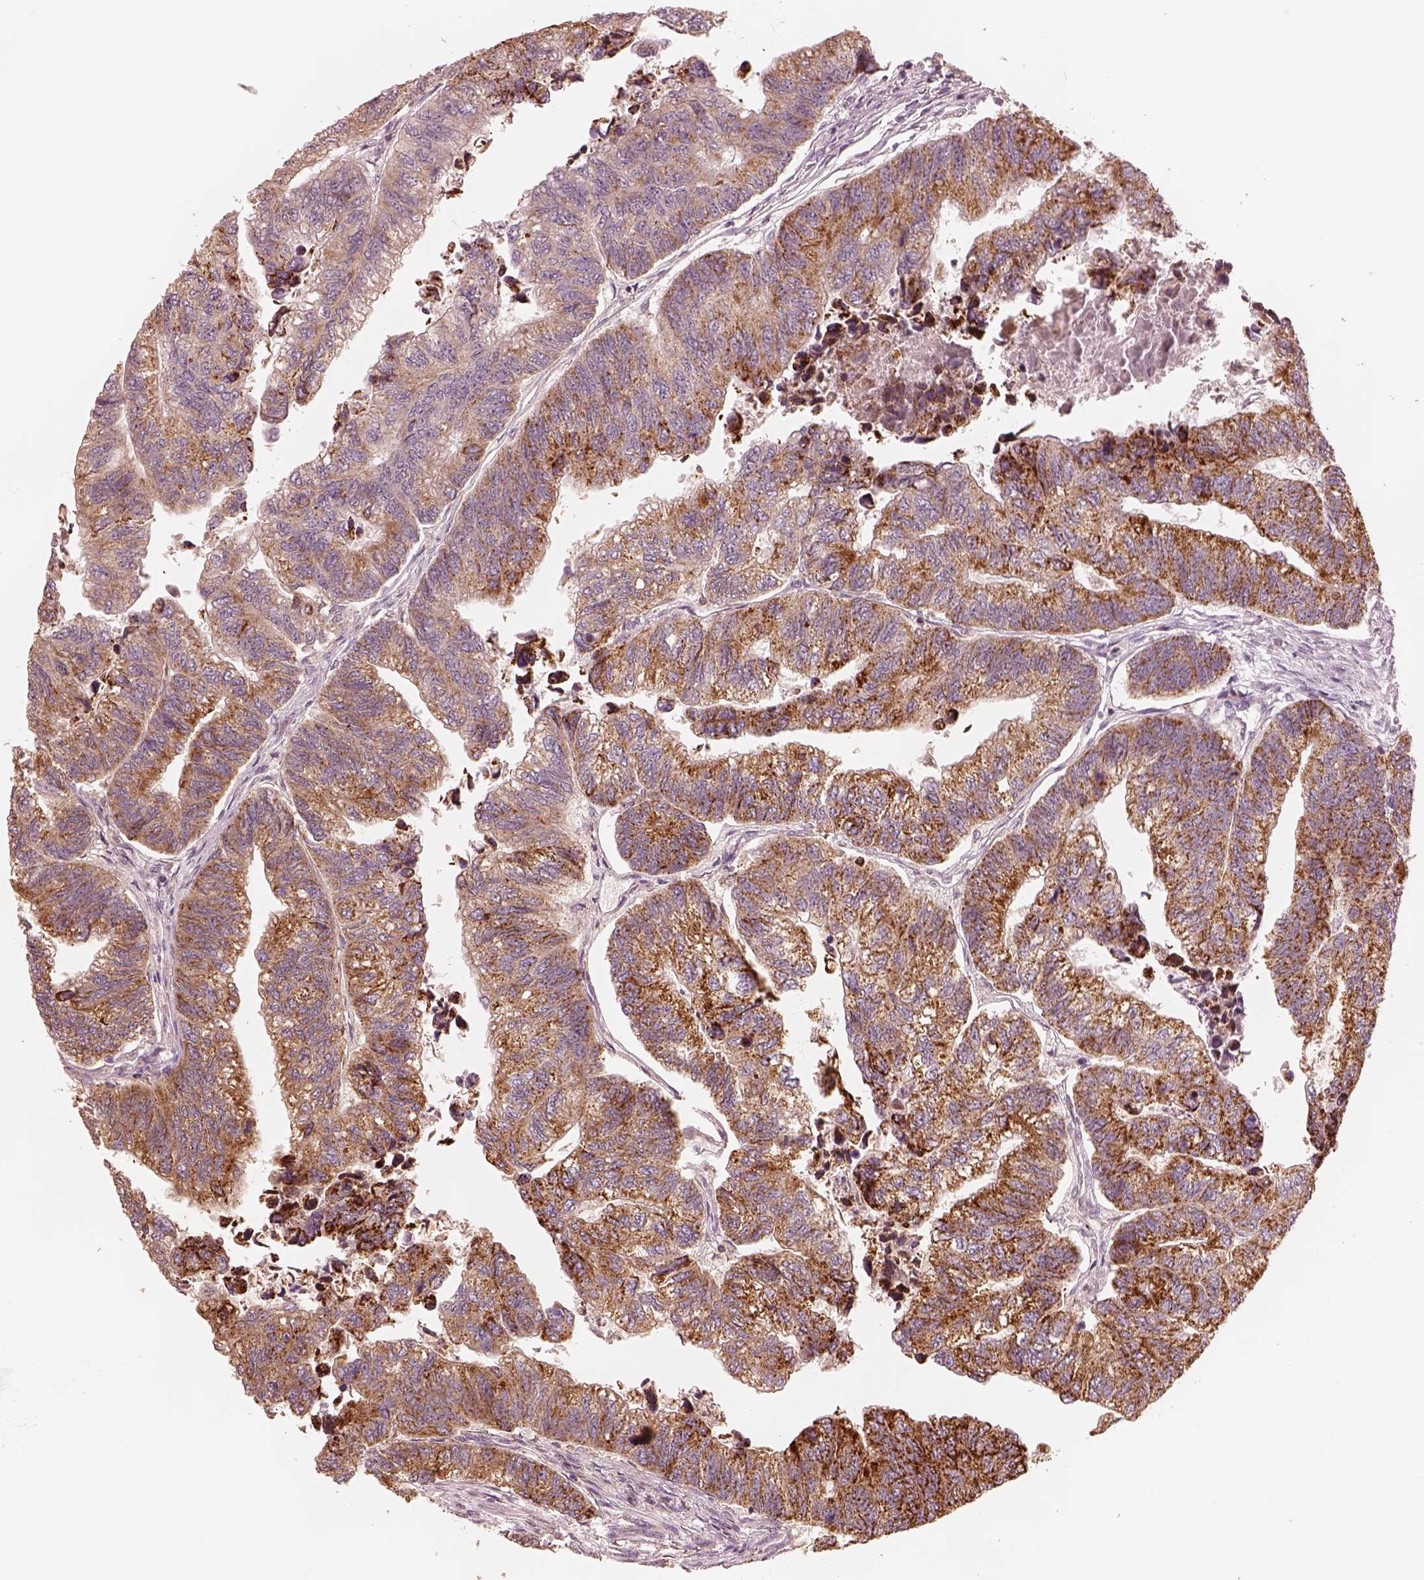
{"staining": {"intensity": "strong", "quantity": ">75%", "location": "cytoplasmic/membranous"}, "tissue": "colorectal cancer", "cell_type": "Tumor cells", "image_type": "cancer", "snomed": [{"axis": "morphology", "description": "Adenocarcinoma, NOS"}, {"axis": "topography", "description": "Colon"}], "caption": "High-power microscopy captured an IHC image of colorectal cancer (adenocarcinoma), revealing strong cytoplasmic/membranous staining in about >75% of tumor cells.", "gene": "ENTPD6", "patient": {"sex": "female", "age": 65}}